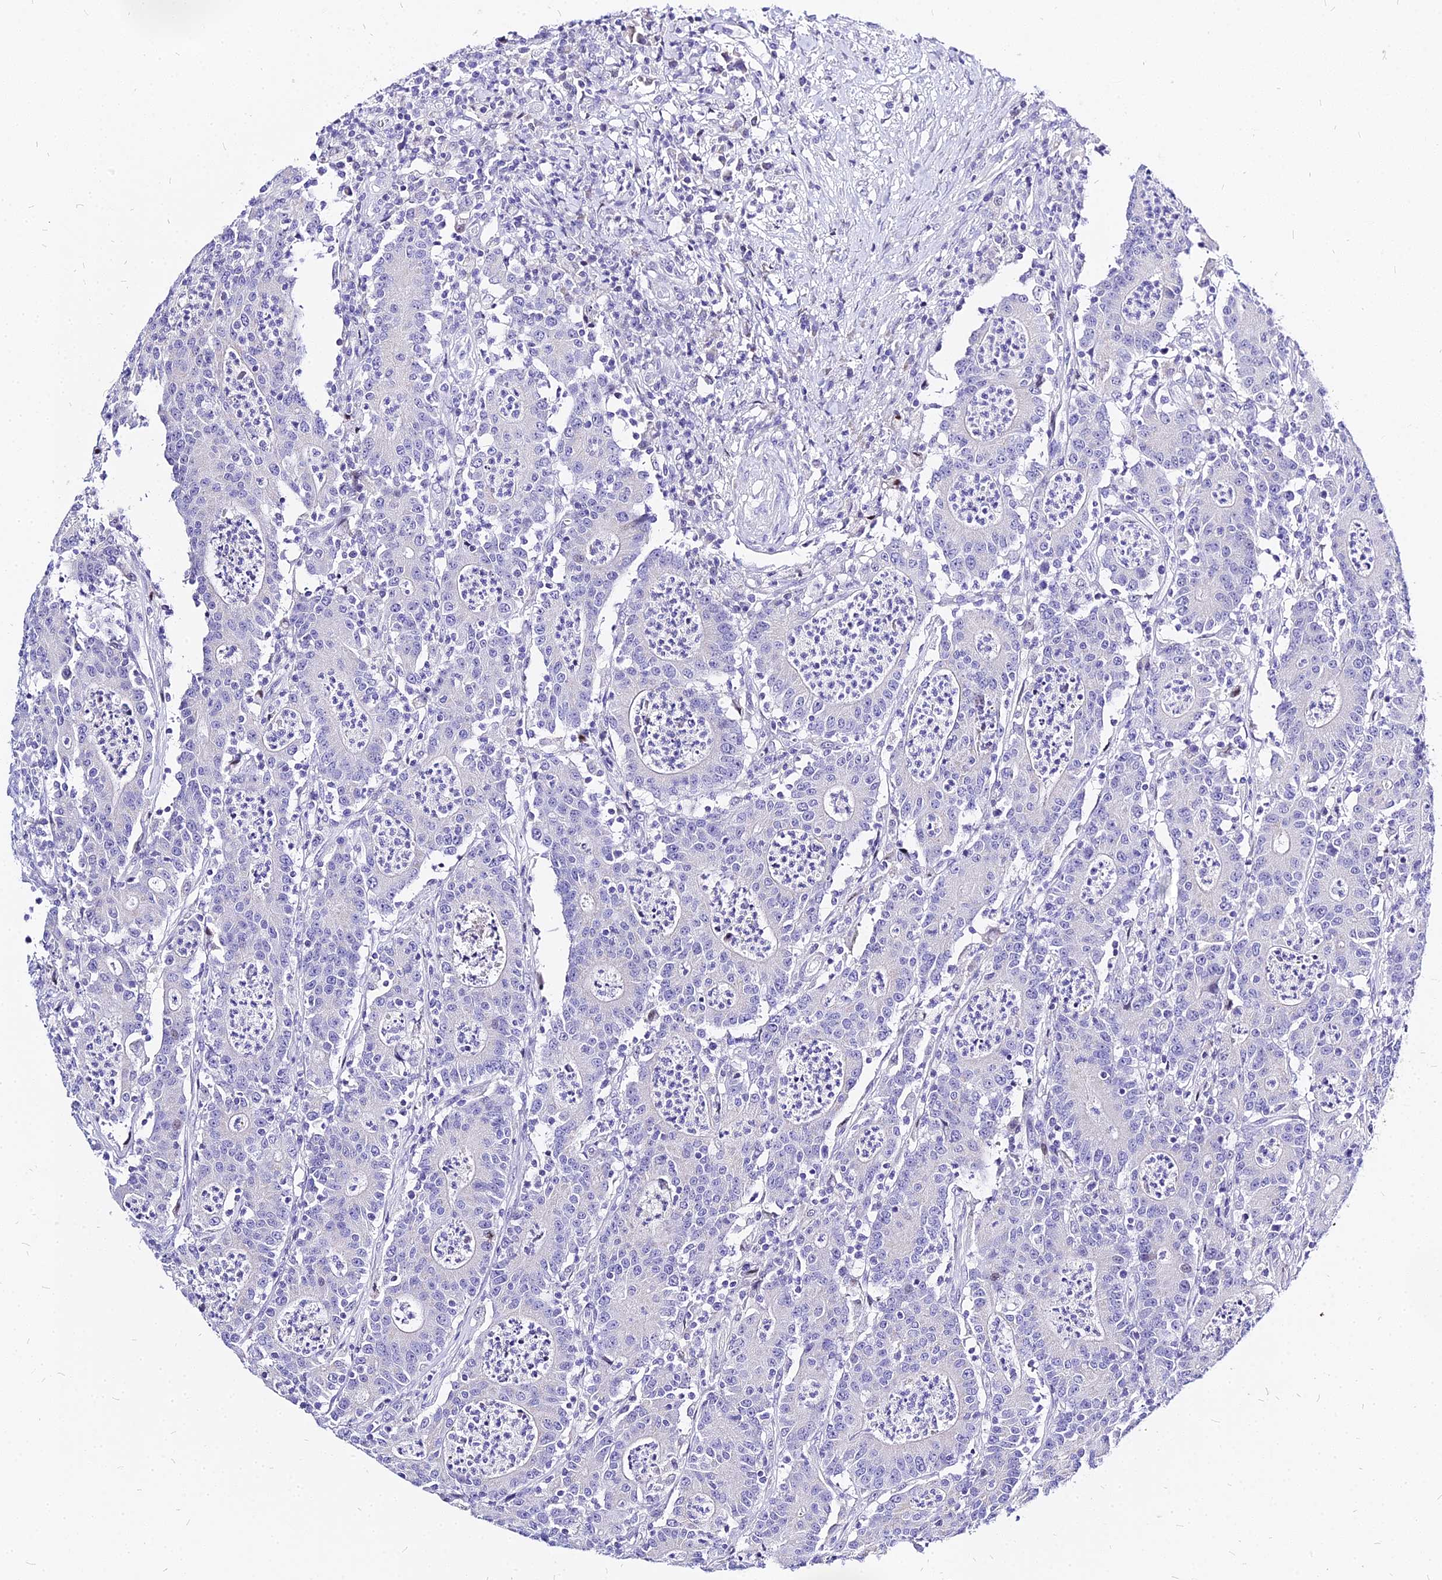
{"staining": {"intensity": "negative", "quantity": "none", "location": "none"}, "tissue": "colorectal cancer", "cell_type": "Tumor cells", "image_type": "cancer", "snomed": [{"axis": "morphology", "description": "Adenocarcinoma, NOS"}, {"axis": "topography", "description": "Colon"}], "caption": "Tumor cells show no significant expression in colorectal cancer (adenocarcinoma).", "gene": "CARD18", "patient": {"sex": "male", "age": 83}}